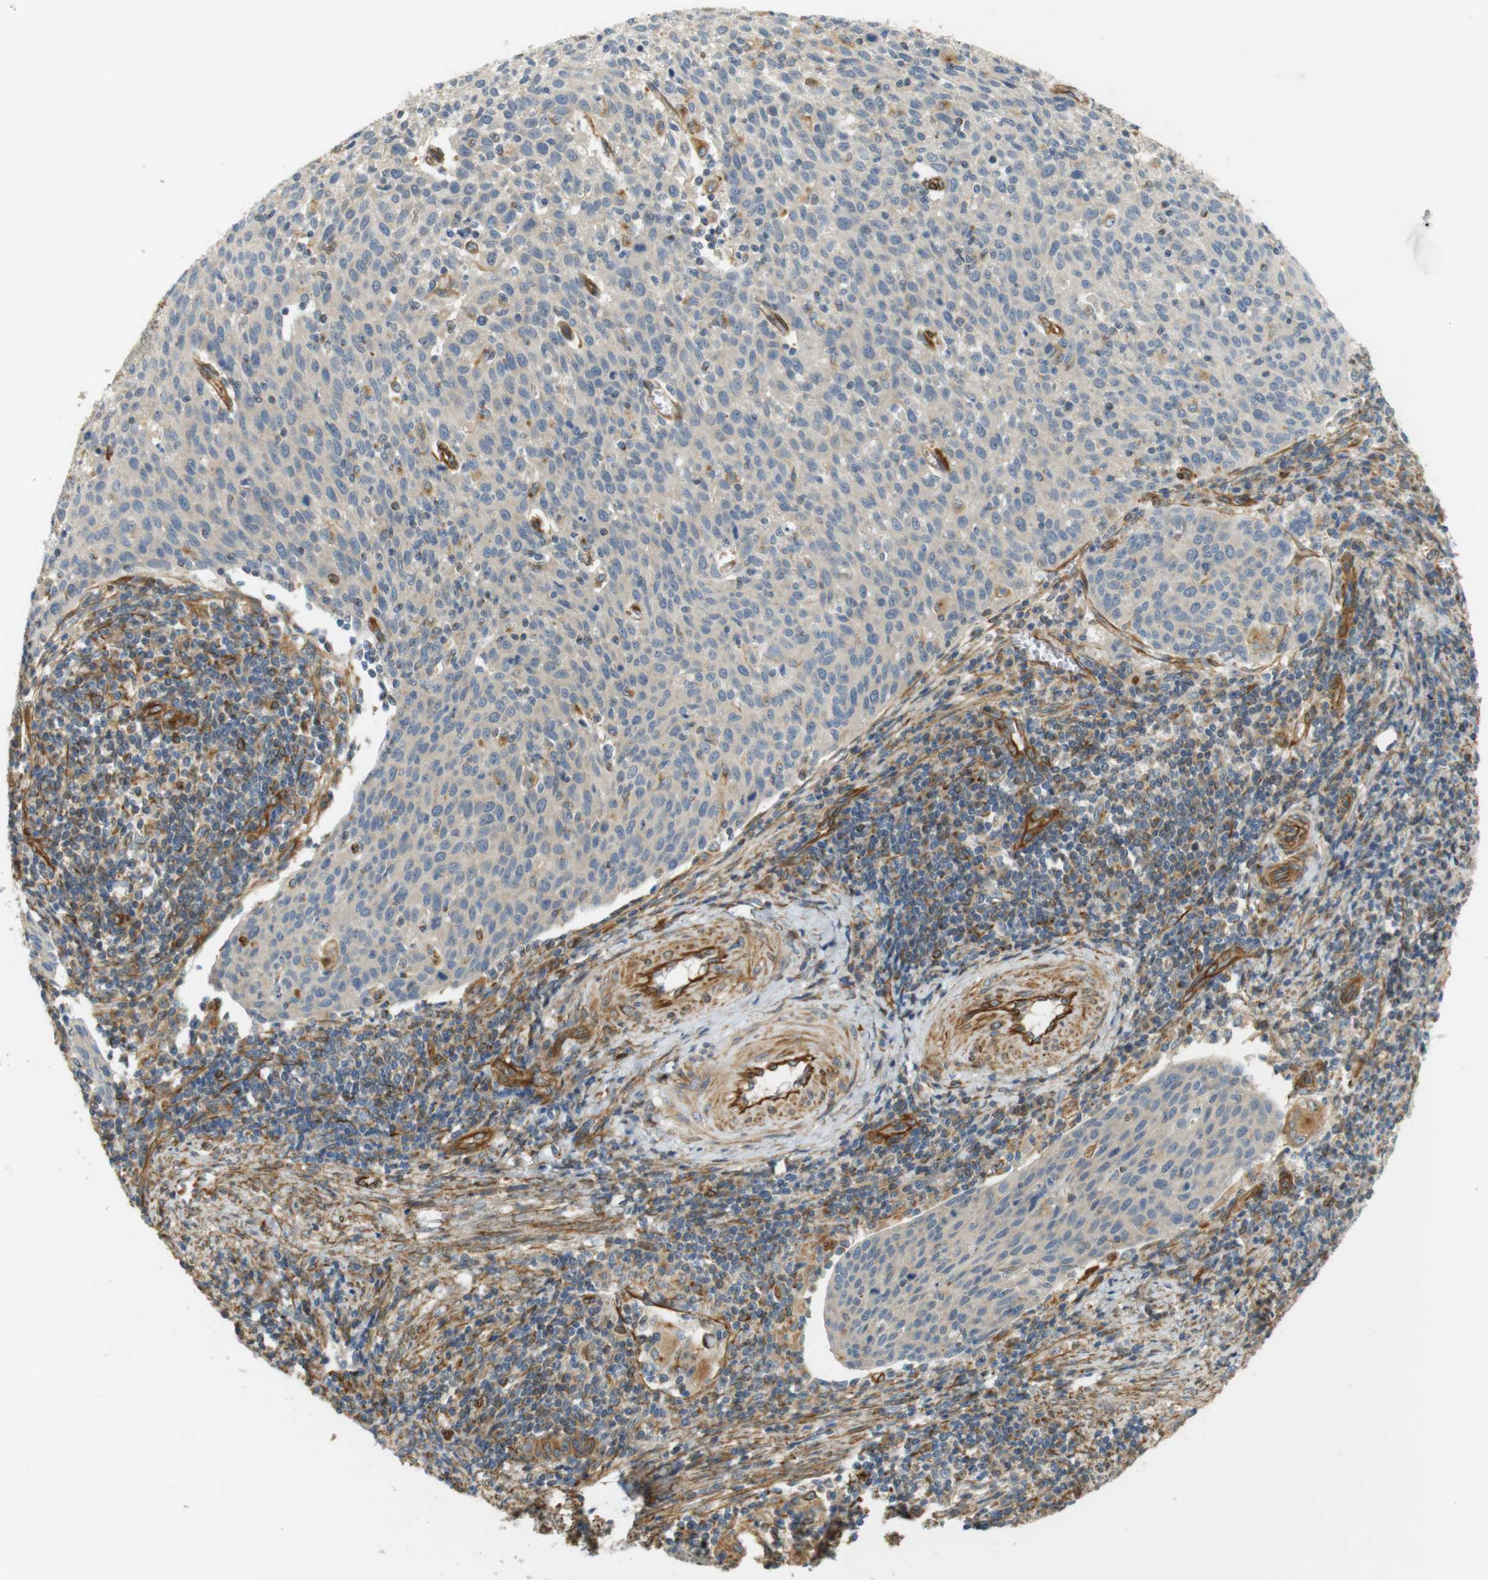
{"staining": {"intensity": "weak", "quantity": ">75%", "location": "cytoplasmic/membranous"}, "tissue": "cervical cancer", "cell_type": "Tumor cells", "image_type": "cancer", "snomed": [{"axis": "morphology", "description": "Squamous cell carcinoma, NOS"}, {"axis": "topography", "description": "Cervix"}], "caption": "High-power microscopy captured an IHC histopathology image of squamous cell carcinoma (cervical), revealing weak cytoplasmic/membranous positivity in approximately >75% of tumor cells.", "gene": "CYTH3", "patient": {"sex": "female", "age": 38}}